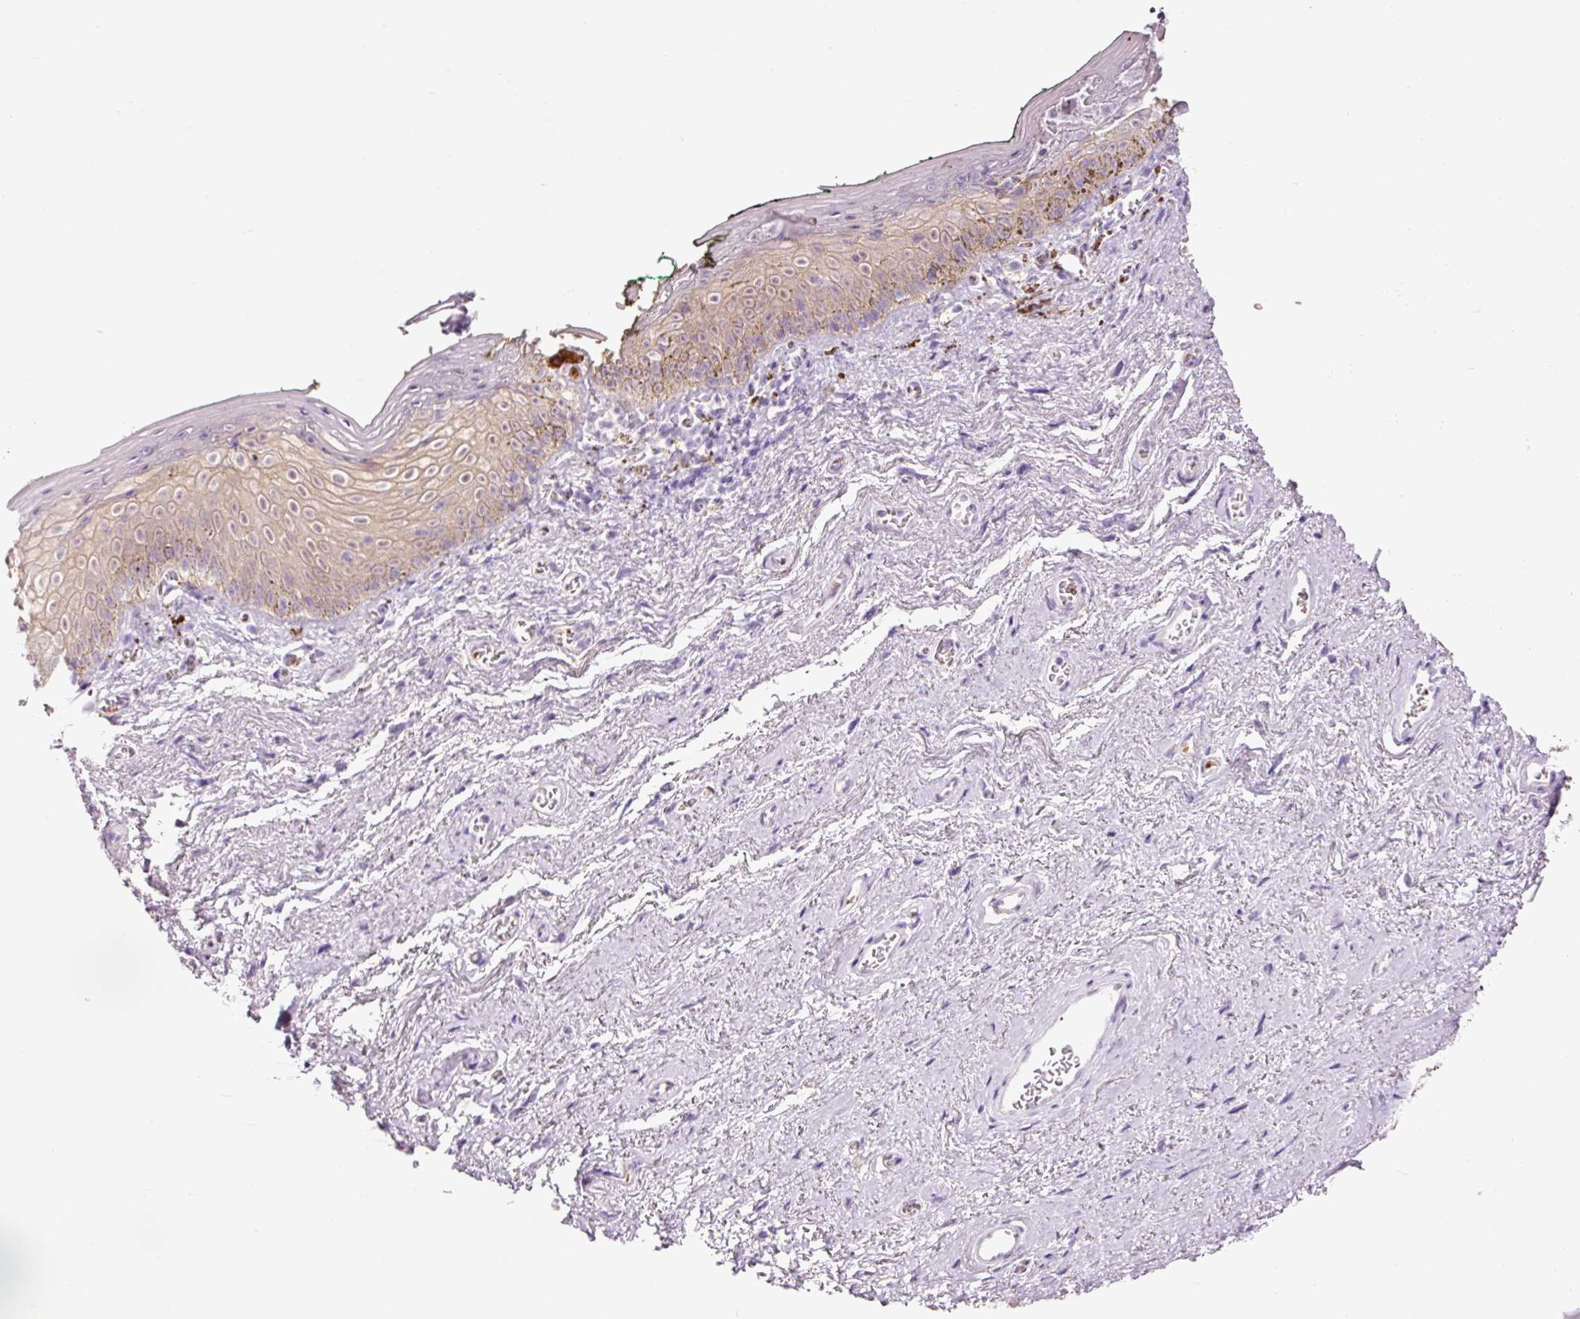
{"staining": {"intensity": "weak", "quantity": "25%-75%", "location": "cytoplasmic/membranous"}, "tissue": "vagina", "cell_type": "Squamous epithelial cells", "image_type": "normal", "snomed": [{"axis": "morphology", "description": "Normal tissue, NOS"}, {"axis": "topography", "description": "Vulva"}, {"axis": "topography", "description": "Vagina"}, {"axis": "topography", "description": "Peripheral nerve tissue"}], "caption": "DAB immunohistochemical staining of normal vagina demonstrates weak cytoplasmic/membranous protein expression in about 25%-75% of squamous epithelial cells.", "gene": "HSPA4L", "patient": {"sex": "female", "age": 66}}